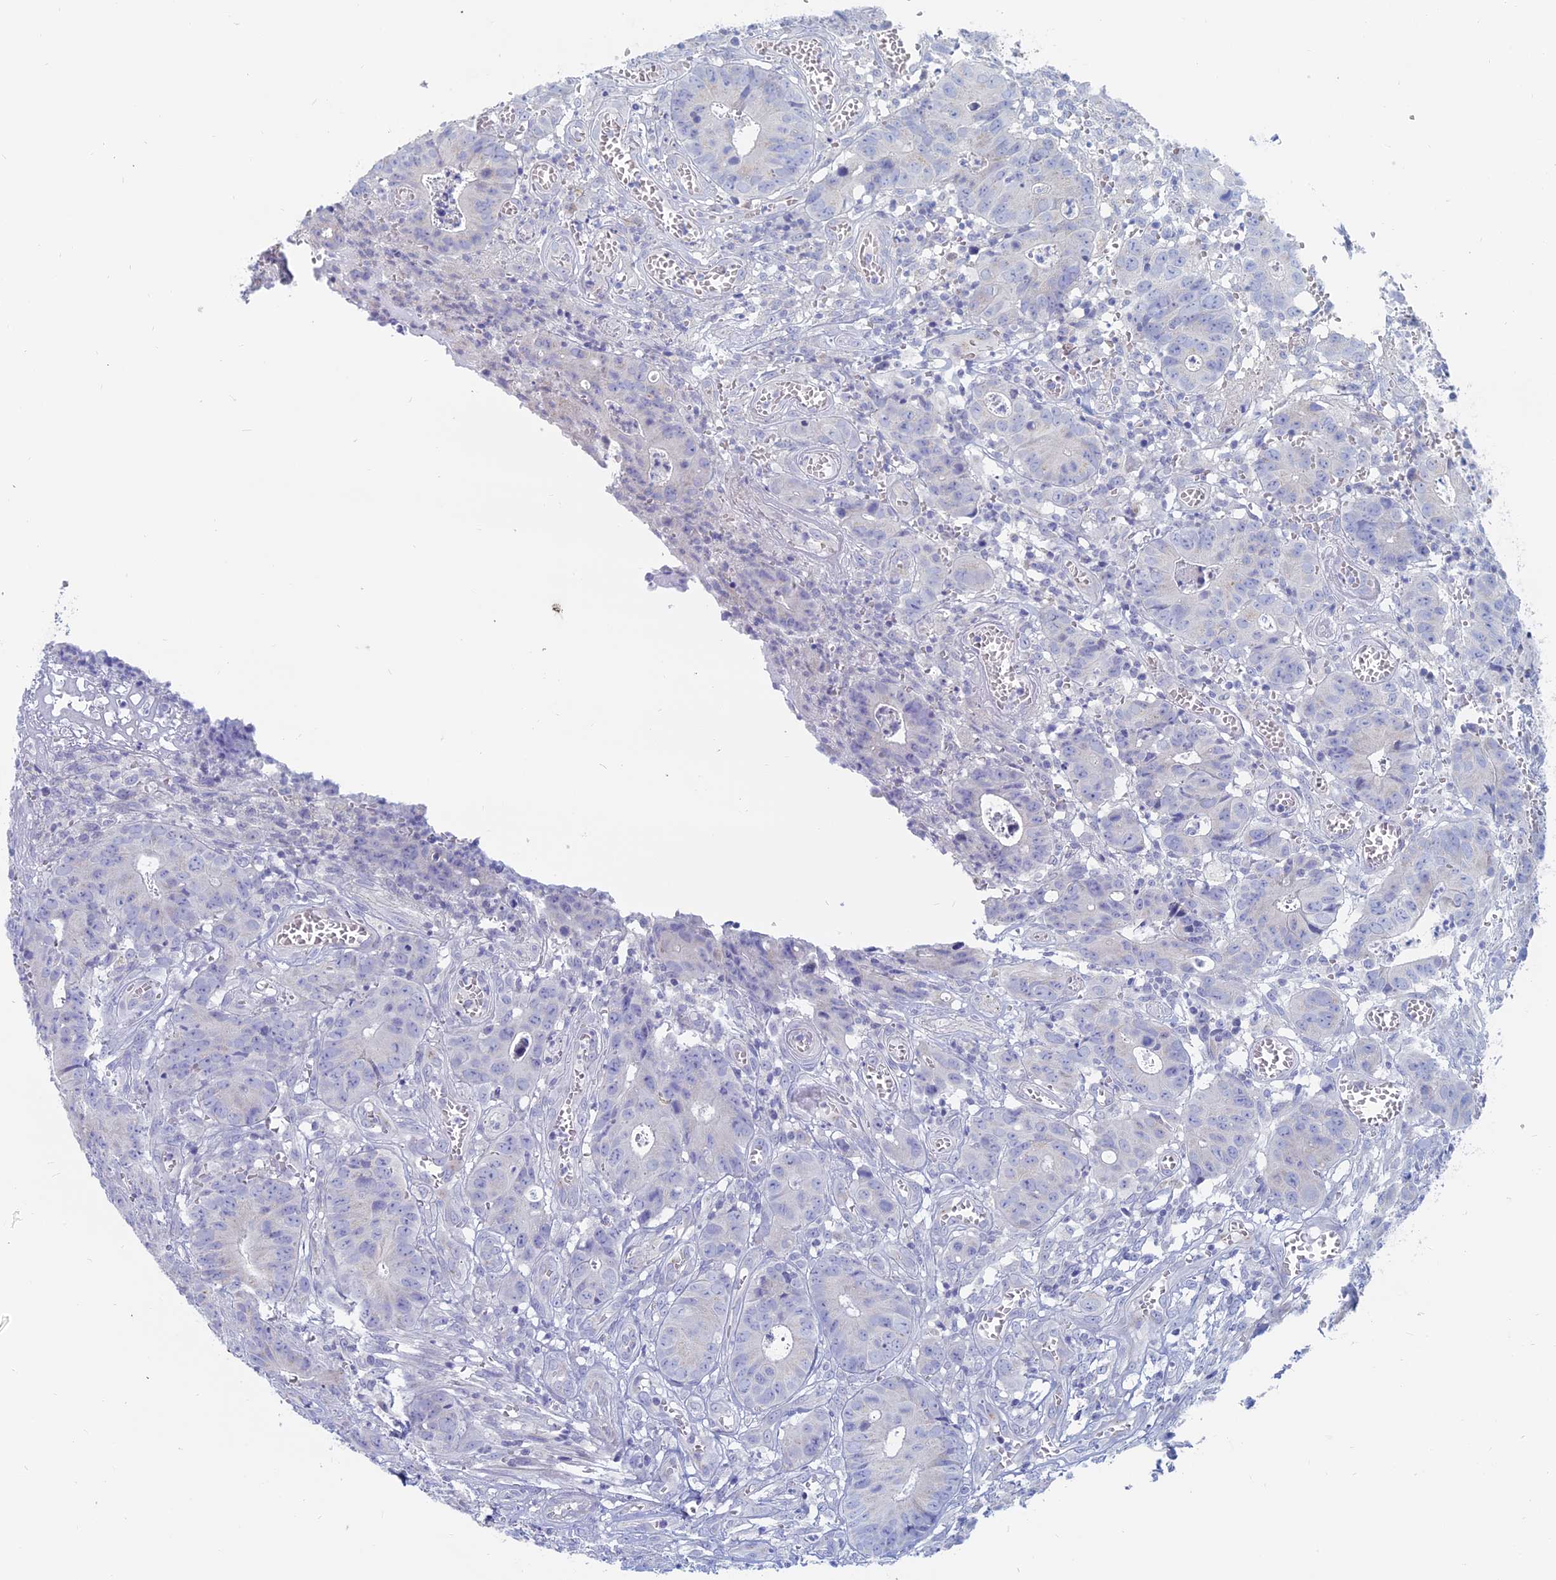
{"staining": {"intensity": "negative", "quantity": "none", "location": "none"}, "tissue": "colorectal cancer", "cell_type": "Tumor cells", "image_type": "cancer", "snomed": [{"axis": "morphology", "description": "Adenocarcinoma, NOS"}, {"axis": "topography", "description": "Colon"}], "caption": "This is an IHC micrograph of colorectal adenocarcinoma. There is no positivity in tumor cells.", "gene": "TBC1D30", "patient": {"sex": "female", "age": 57}}